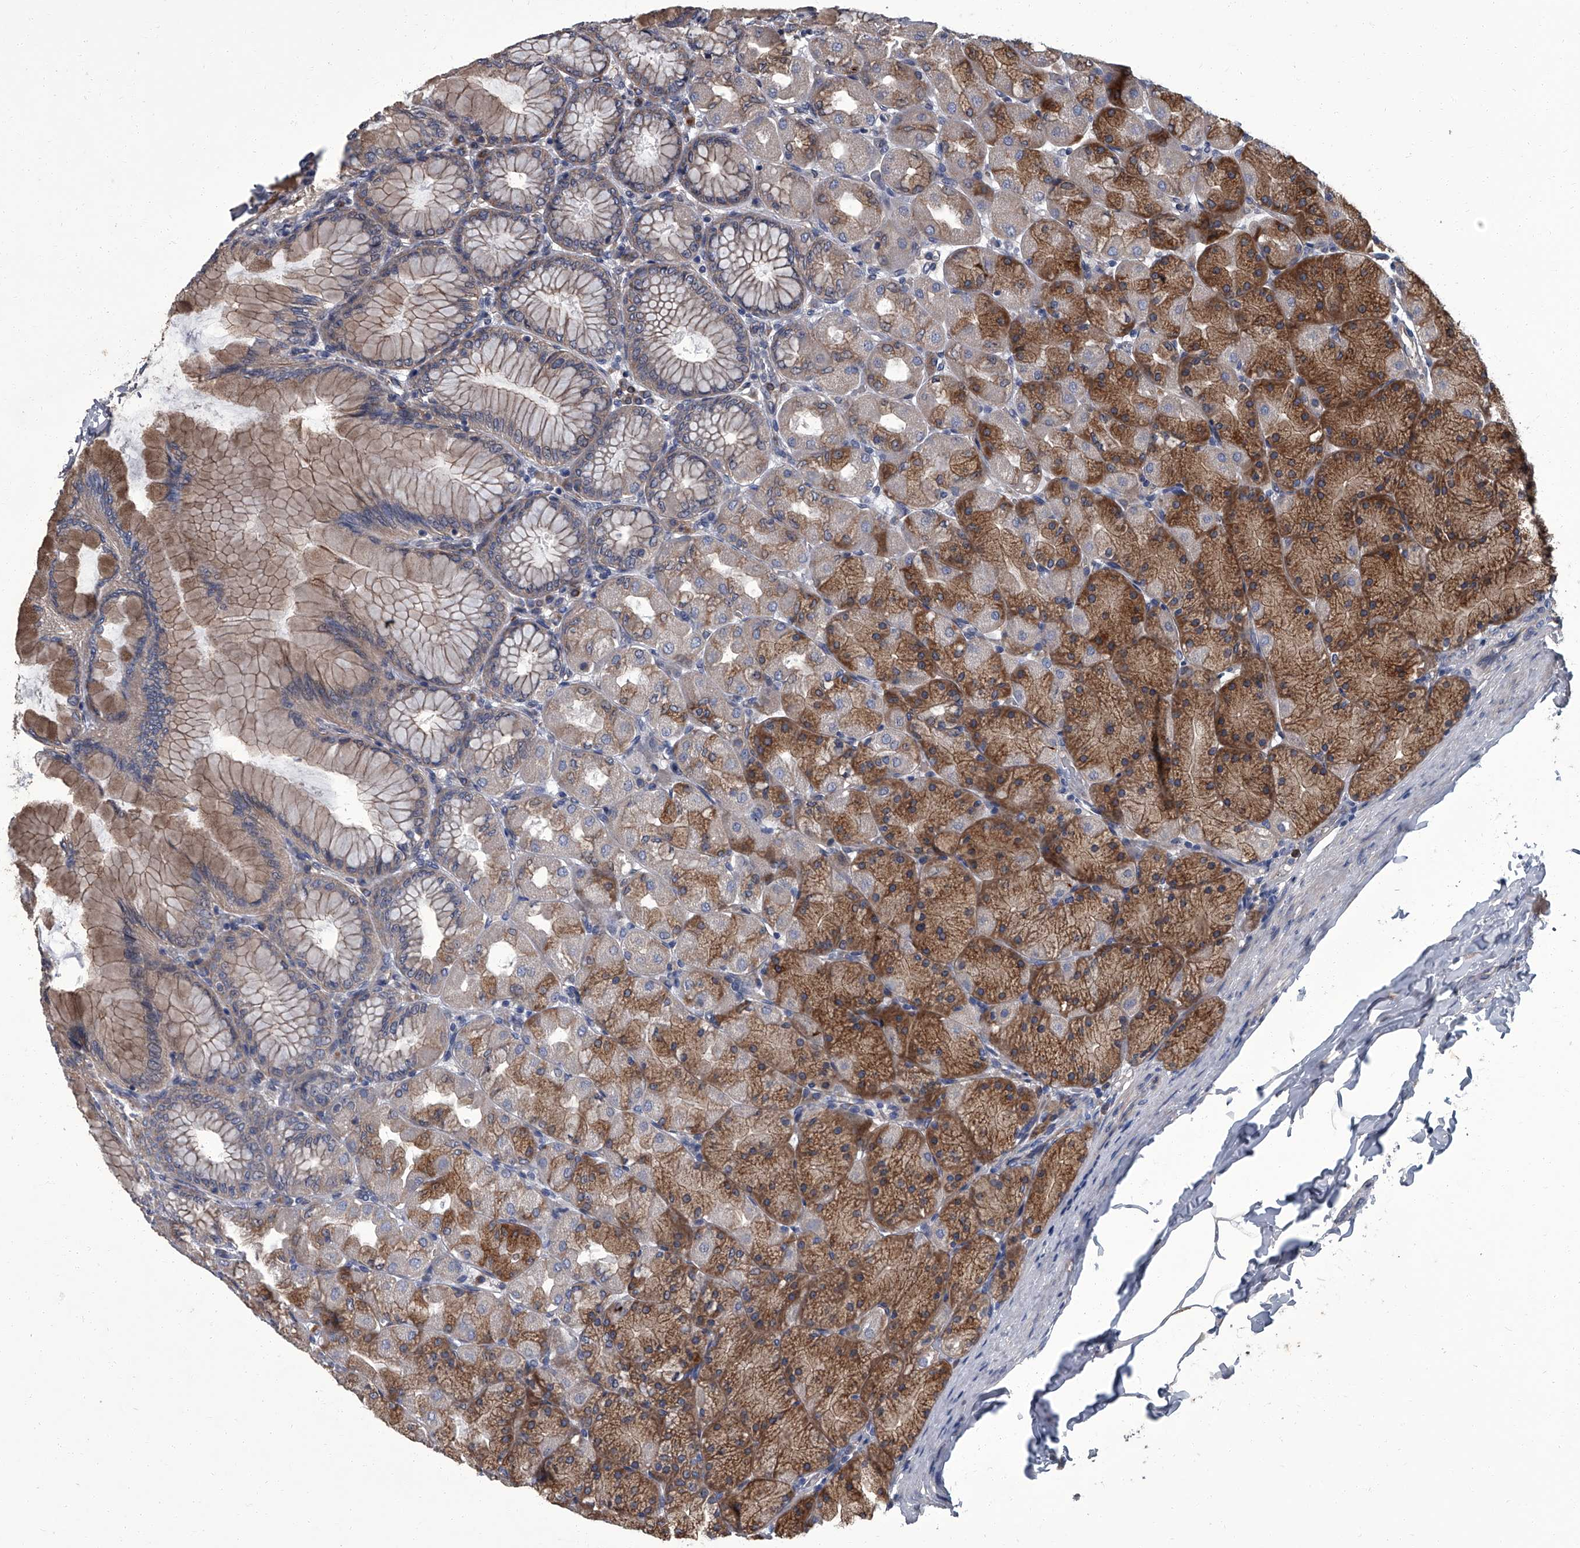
{"staining": {"intensity": "strong", "quantity": "25%-75%", "location": "cytoplasmic/membranous"}, "tissue": "stomach", "cell_type": "Glandular cells", "image_type": "normal", "snomed": [{"axis": "morphology", "description": "Normal tissue, NOS"}, {"axis": "topography", "description": "Stomach, upper"}], "caption": "Benign stomach demonstrates strong cytoplasmic/membranous staining in about 25%-75% of glandular cells.", "gene": "SIRT4", "patient": {"sex": "female", "age": 56}}